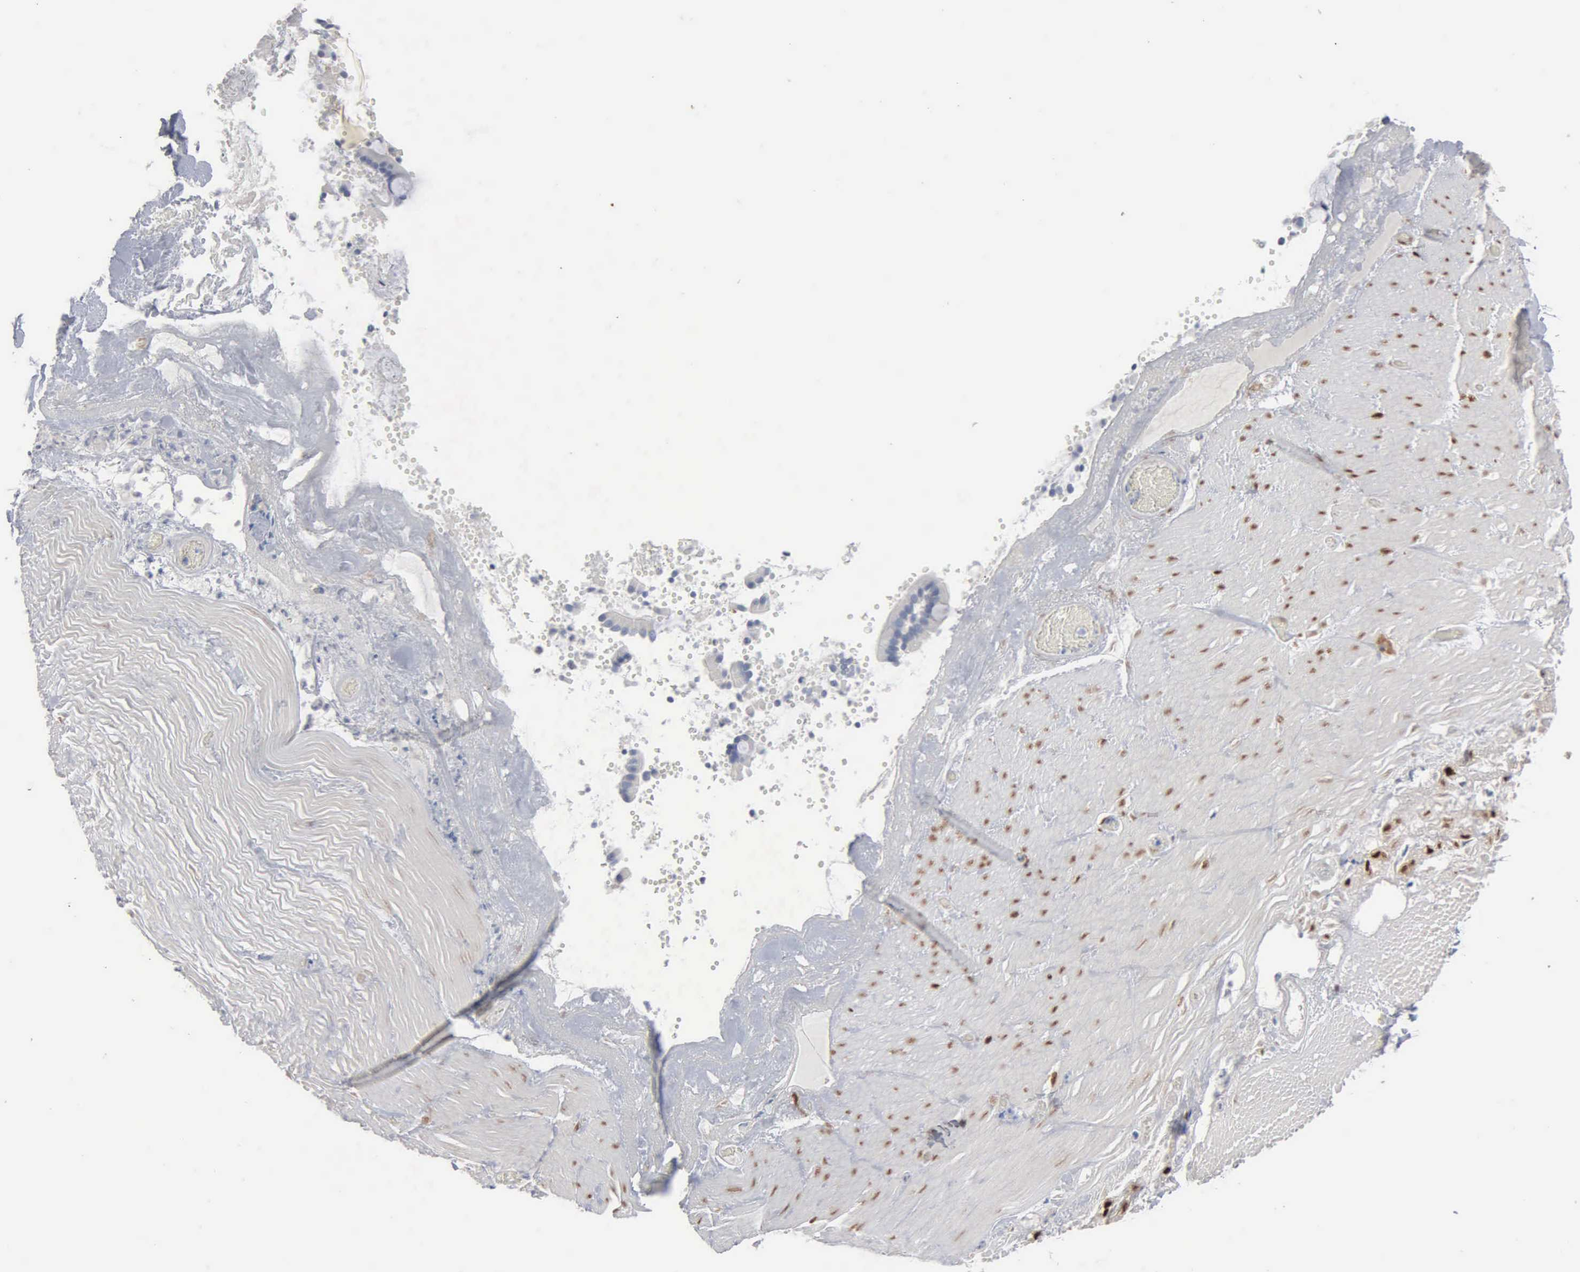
{"staining": {"intensity": "strong", "quantity": ">75%", "location": "nuclear"}, "tissue": "smooth muscle", "cell_type": "Smooth muscle cells", "image_type": "normal", "snomed": [{"axis": "morphology", "description": "Normal tissue, NOS"}, {"axis": "topography", "description": "Duodenum"}], "caption": "Brown immunohistochemical staining in normal smooth muscle displays strong nuclear staining in approximately >75% of smooth muscle cells.", "gene": "FGF2", "patient": {"sex": "male", "age": 63}}